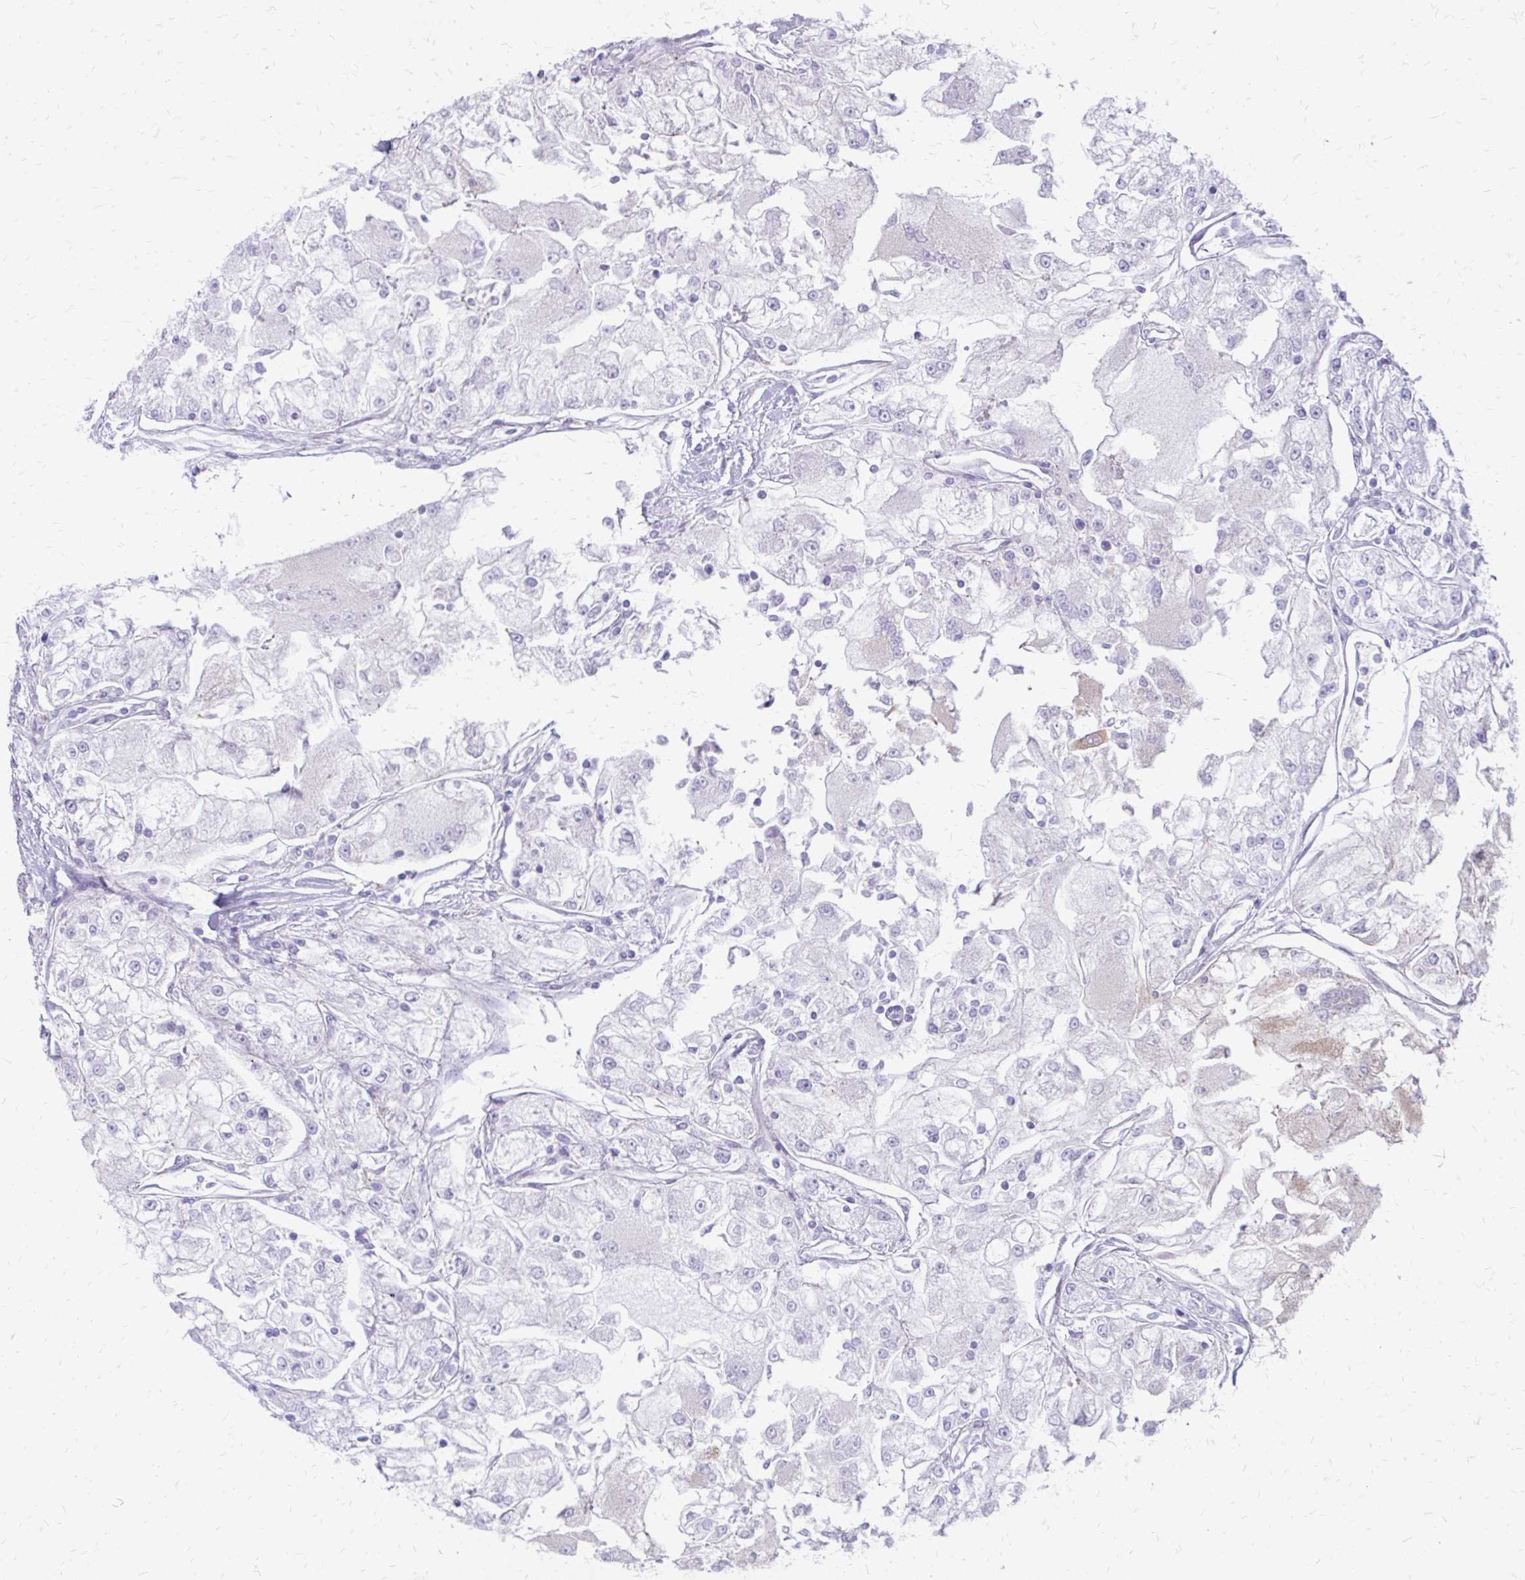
{"staining": {"intensity": "negative", "quantity": "none", "location": "none"}, "tissue": "renal cancer", "cell_type": "Tumor cells", "image_type": "cancer", "snomed": [{"axis": "morphology", "description": "Adenocarcinoma, NOS"}, {"axis": "topography", "description": "Kidney"}], "caption": "Immunohistochemistry (IHC) image of neoplastic tissue: human renal cancer (adenocarcinoma) stained with DAB shows no significant protein positivity in tumor cells.", "gene": "SIGLEC11", "patient": {"sex": "female", "age": 72}}